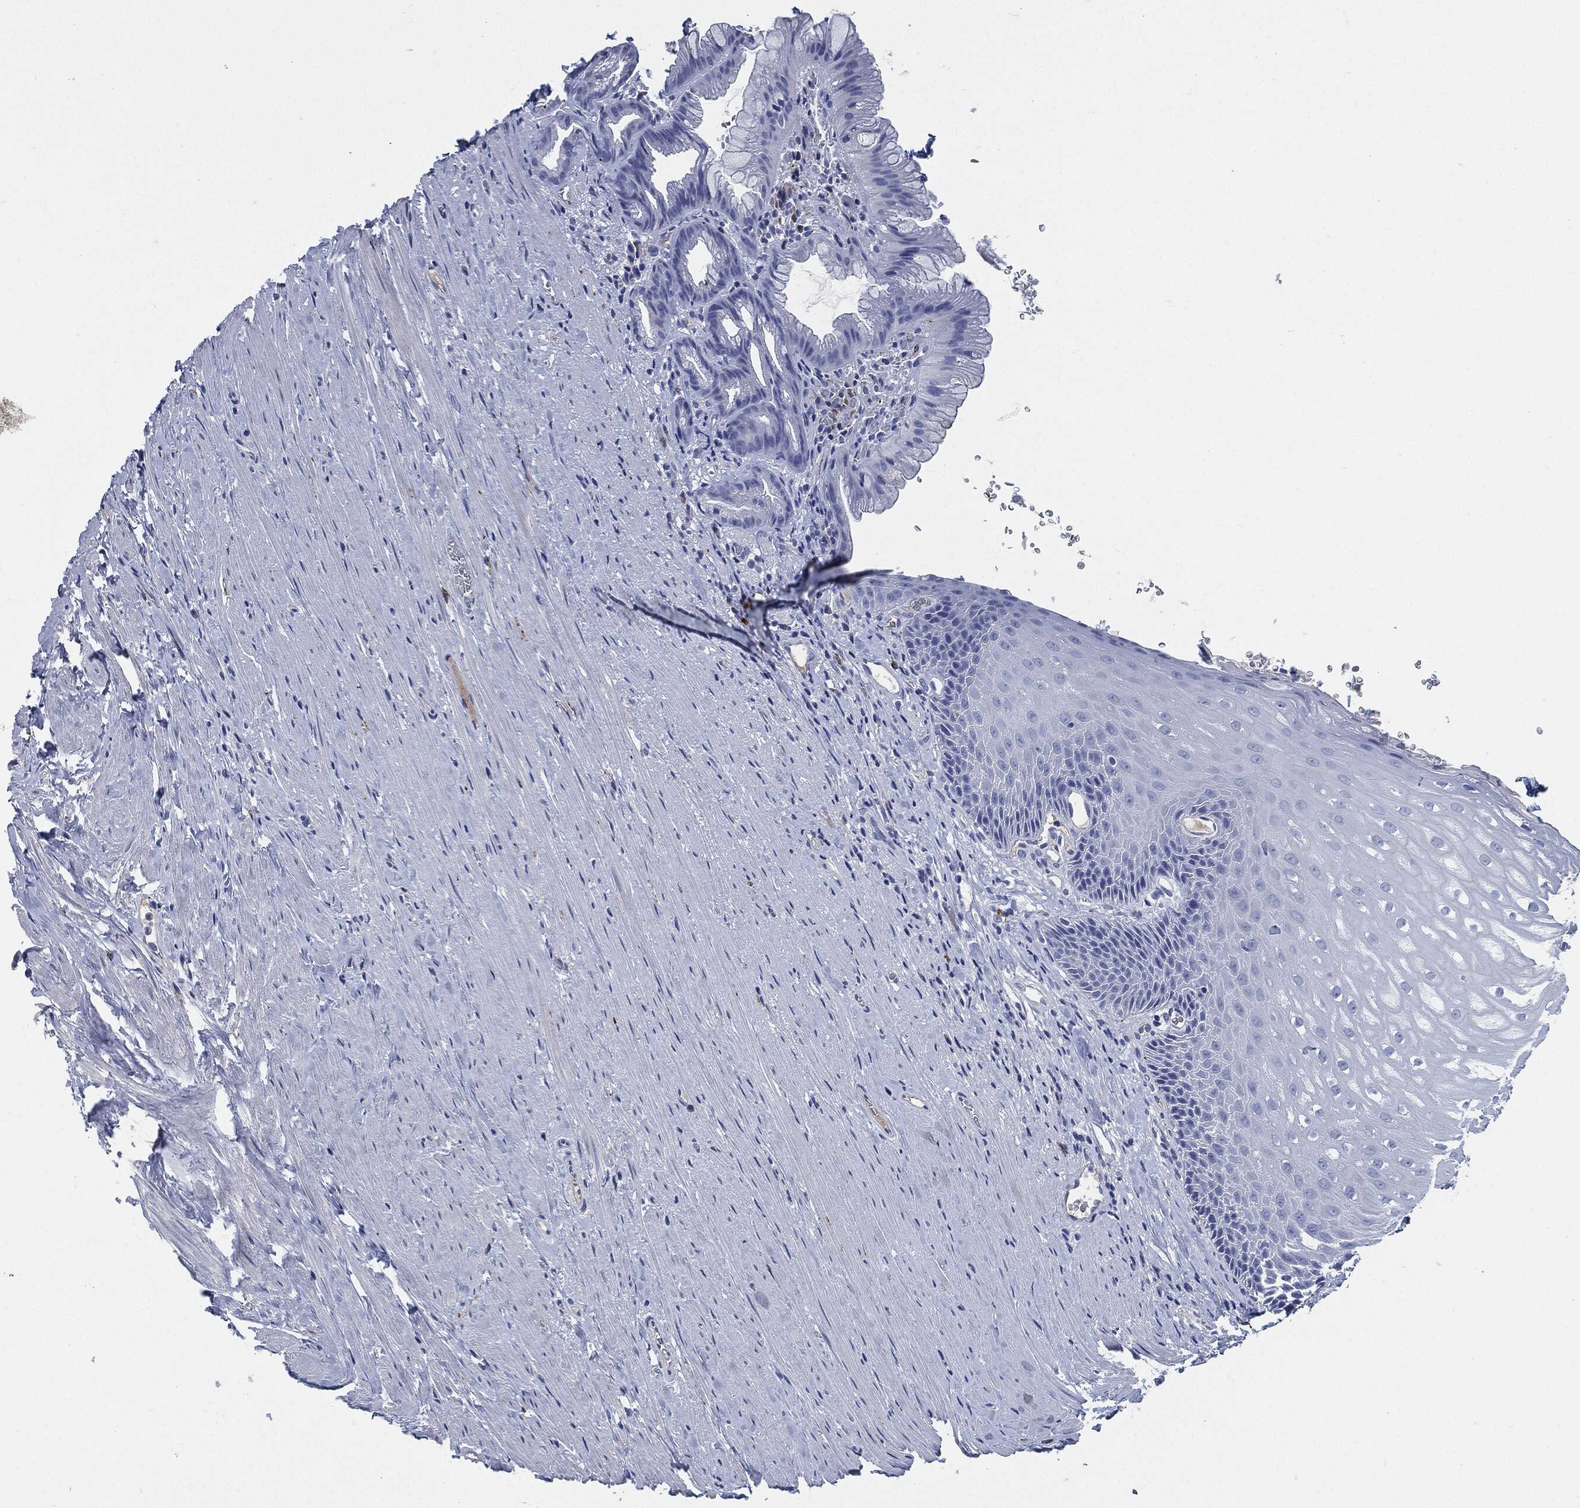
{"staining": {"intensity": "negative", "quantity": "none", "location": "none"}, "tissue": "esophagus", "cell_type": "Squamous epithelial cells", "image_type": "normal", "snomed": [{"axis": "morphology", "description": "Normal tissue, NOS"}, {"axis": "topography", "description": "Esophagus"}], "caption": "Human esophagus stained for a protein using immunohistochemistry (IHC) exhibits no positivity in squamous epithelial cells.", "gene": "CD27", "patient": {"sex": "male", "age": 64}}